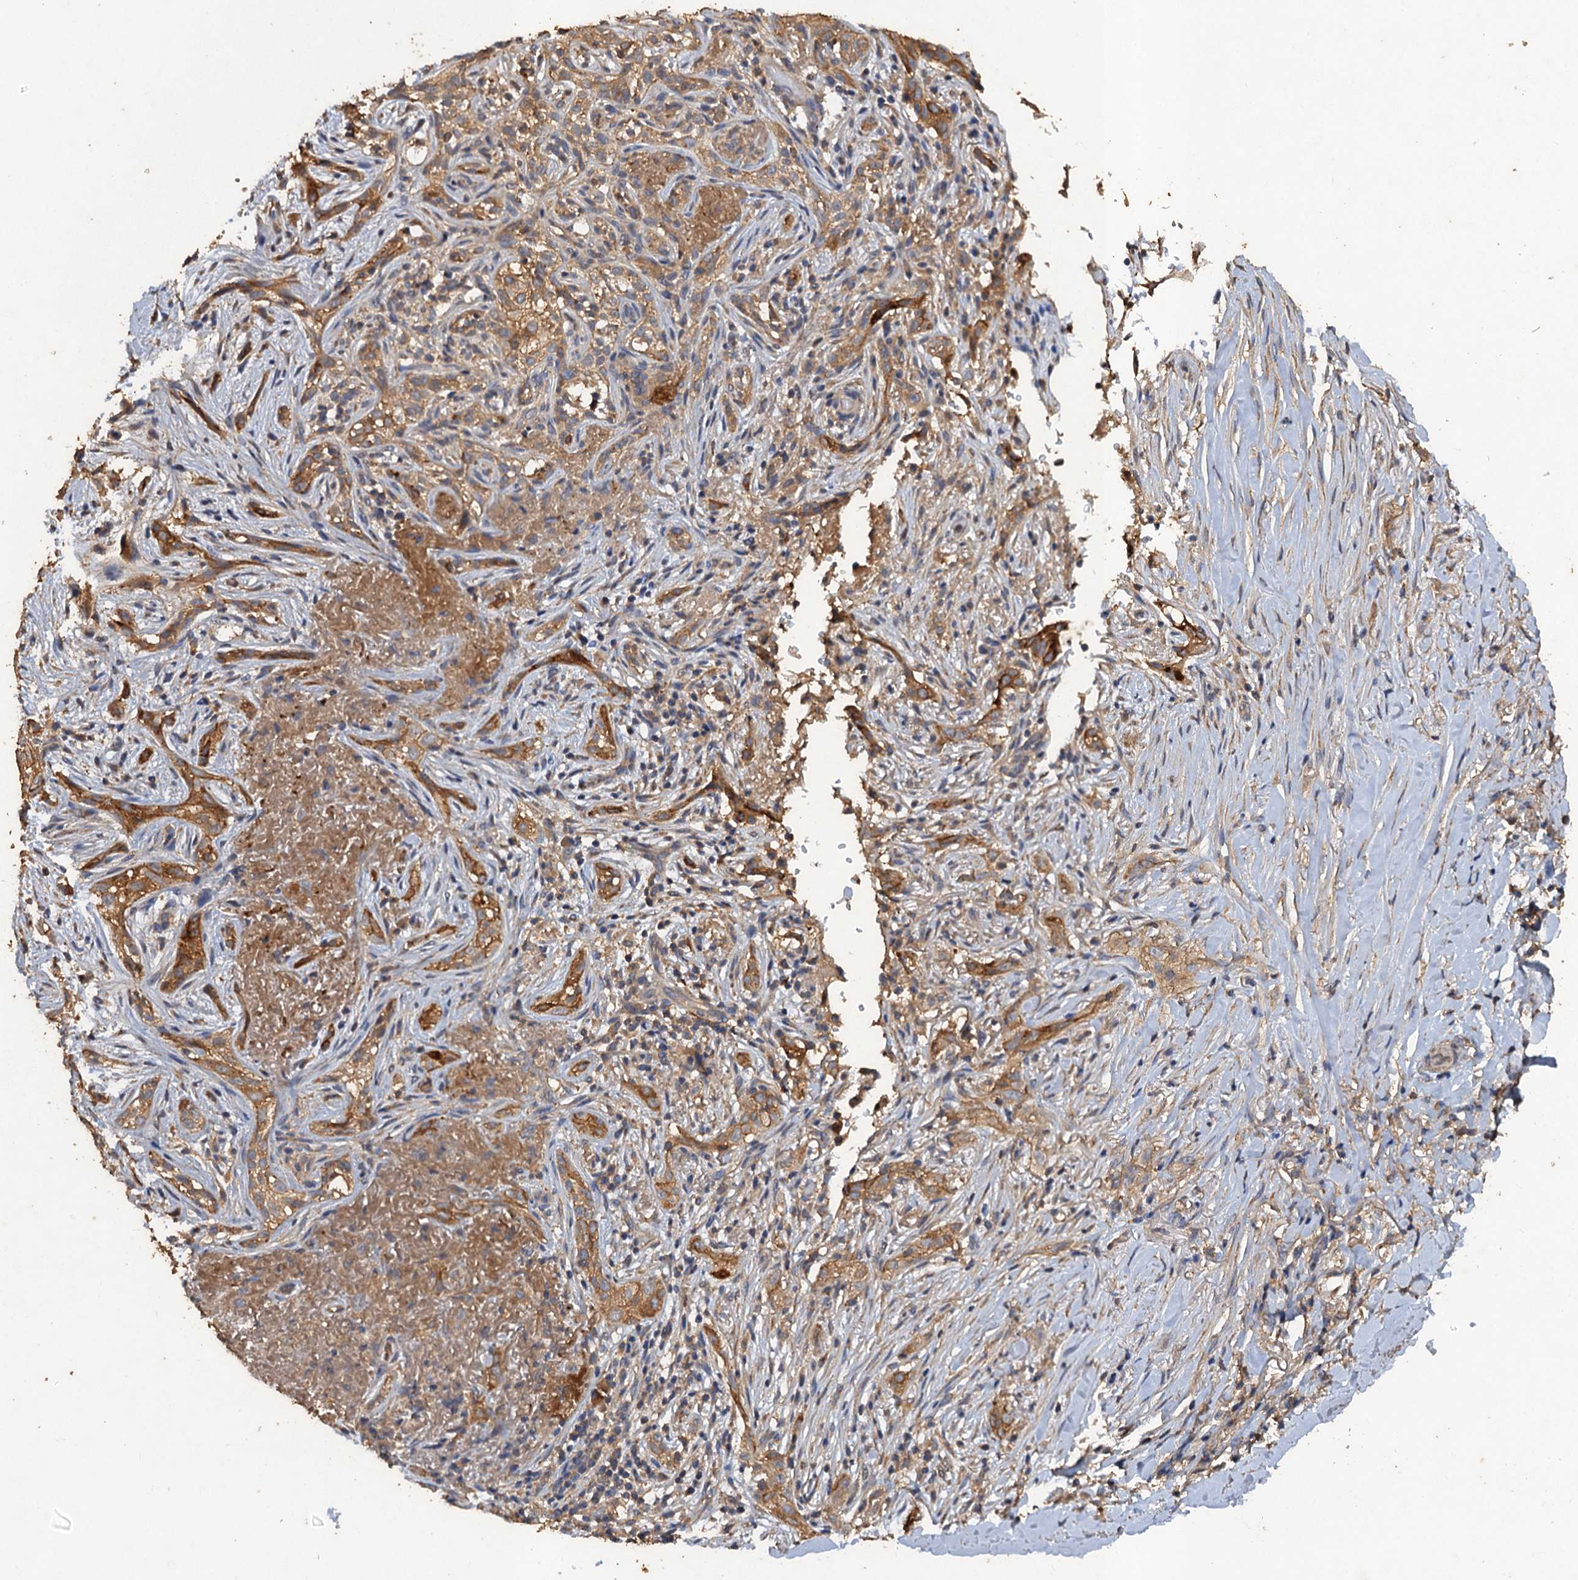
{"staining": {"intensity": "moderate", "quantity": "25%-75%", "location": "cytoplasmic/membranous"}, "tissue": "adipose tissue", "cell_type": "Adipocytes", "image_type": "normal", "snomed": [{"axis": "morphology", "description": "Normal tissue, NOS"}, {"axis": "morphology", "description": "Basal cell carcinoma"}, {"axis": "topography", "description": "Skin"}], "caption": "Protein positivity by immunohistochemistry exhibits moderate cytoplasmic/membranous expression in approximately 25%-75% of adipocytes in benign adipose tissue.", "gene": "SCUBE3", "patient": {"sex": "female", "age": 89}}